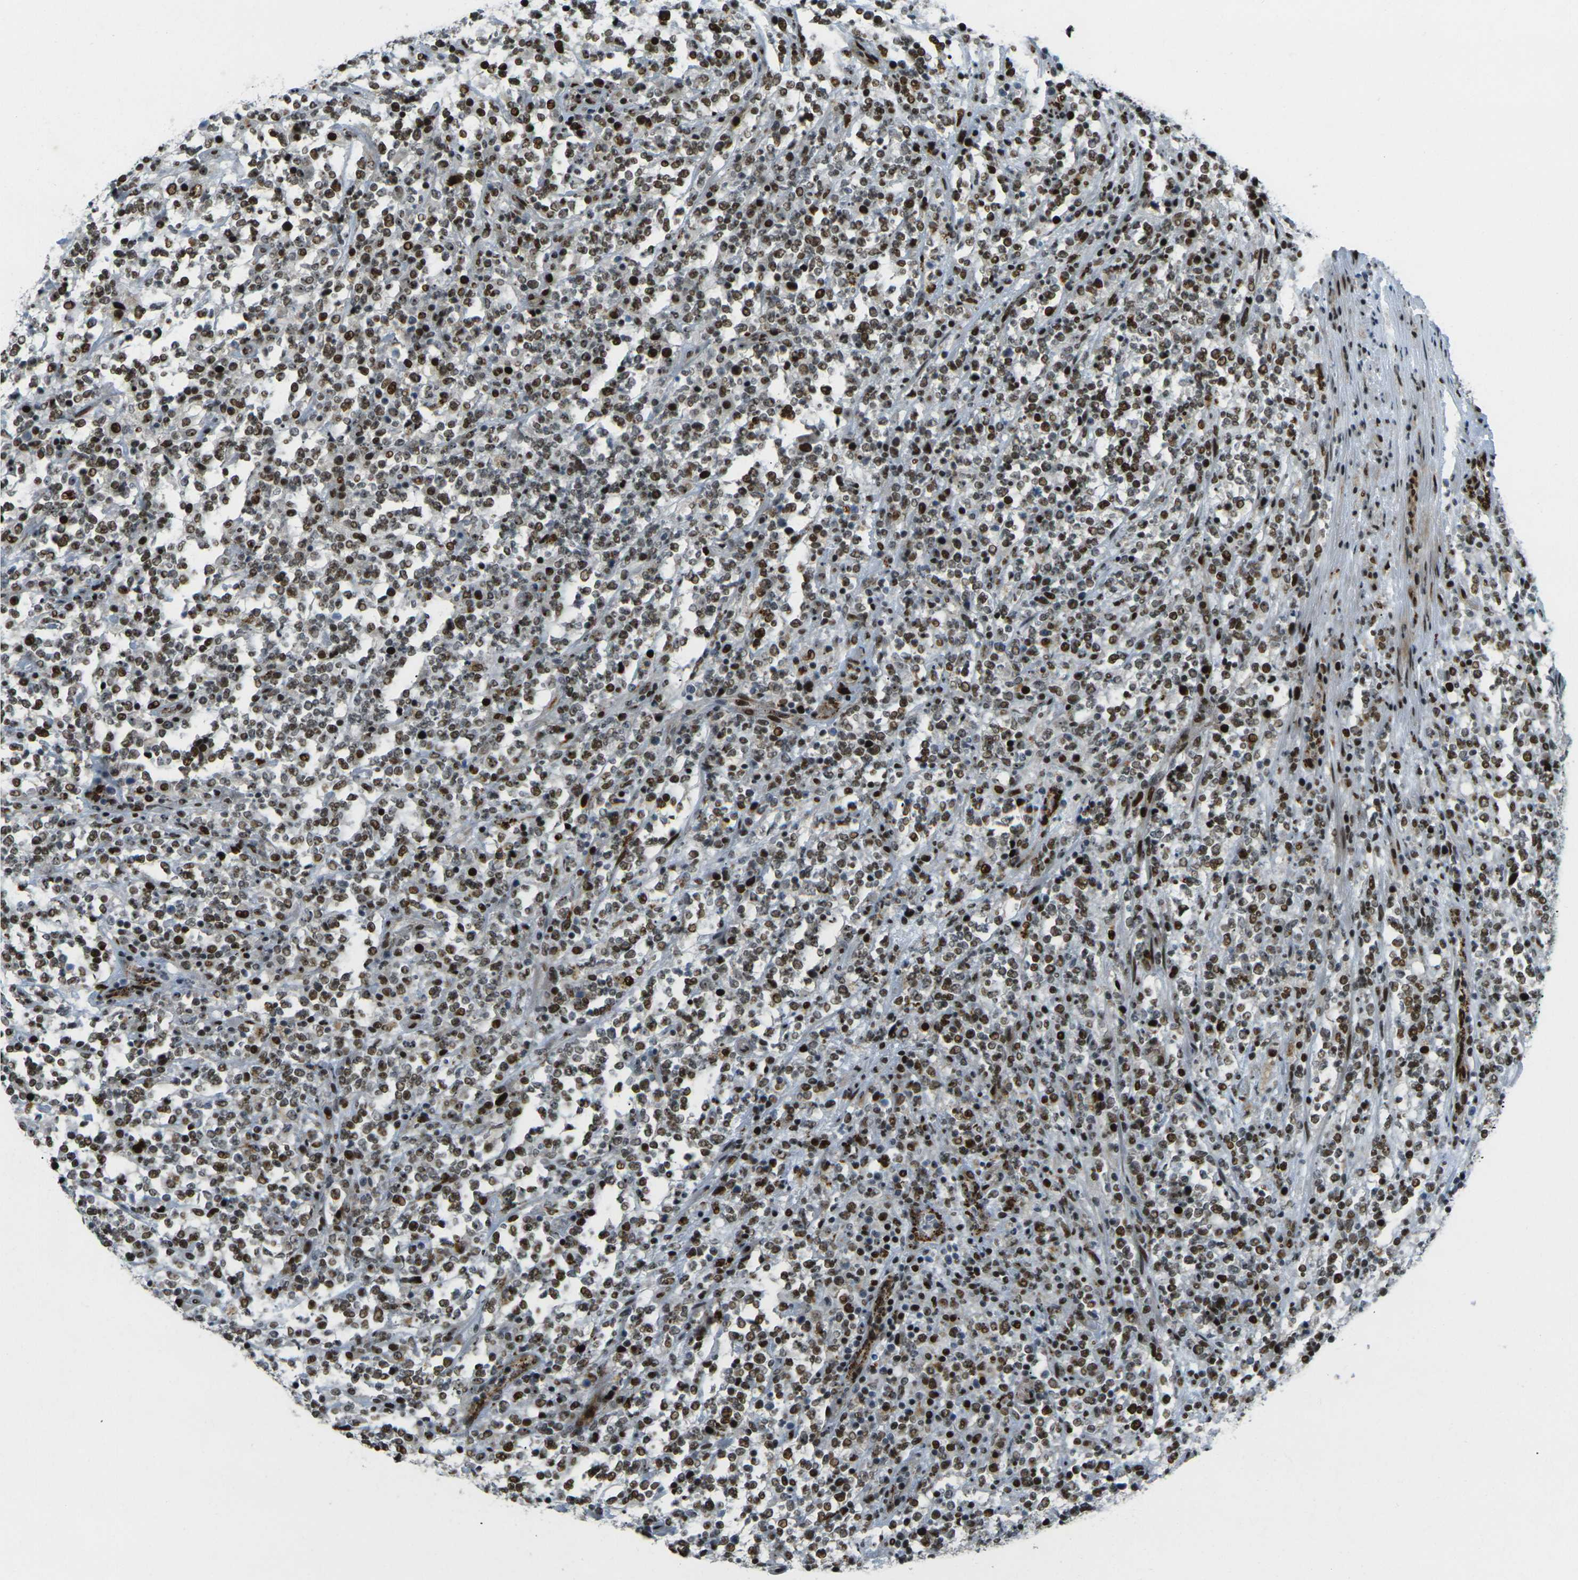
{"staining": {"intensity": "strong", "quantity": ">75%", "location": "nuclear"}, "tissue": "lymphoma", "cell_type": "Tumor cells", "image_type": "cancer", "snomed": [{"axis": "morphology", "description": "Malignant lymphoma, non-Hodgkin's type, High grade"}, {"axis": "topography", "description": "Soft tissue"}], "caption": "This is a micrograph of IHC staining of lymphoma, which shows strong positivity in the nuclear of tumor cells.", "gene": "UBE2C", "patient": {"sex": "male", "age": 18}}